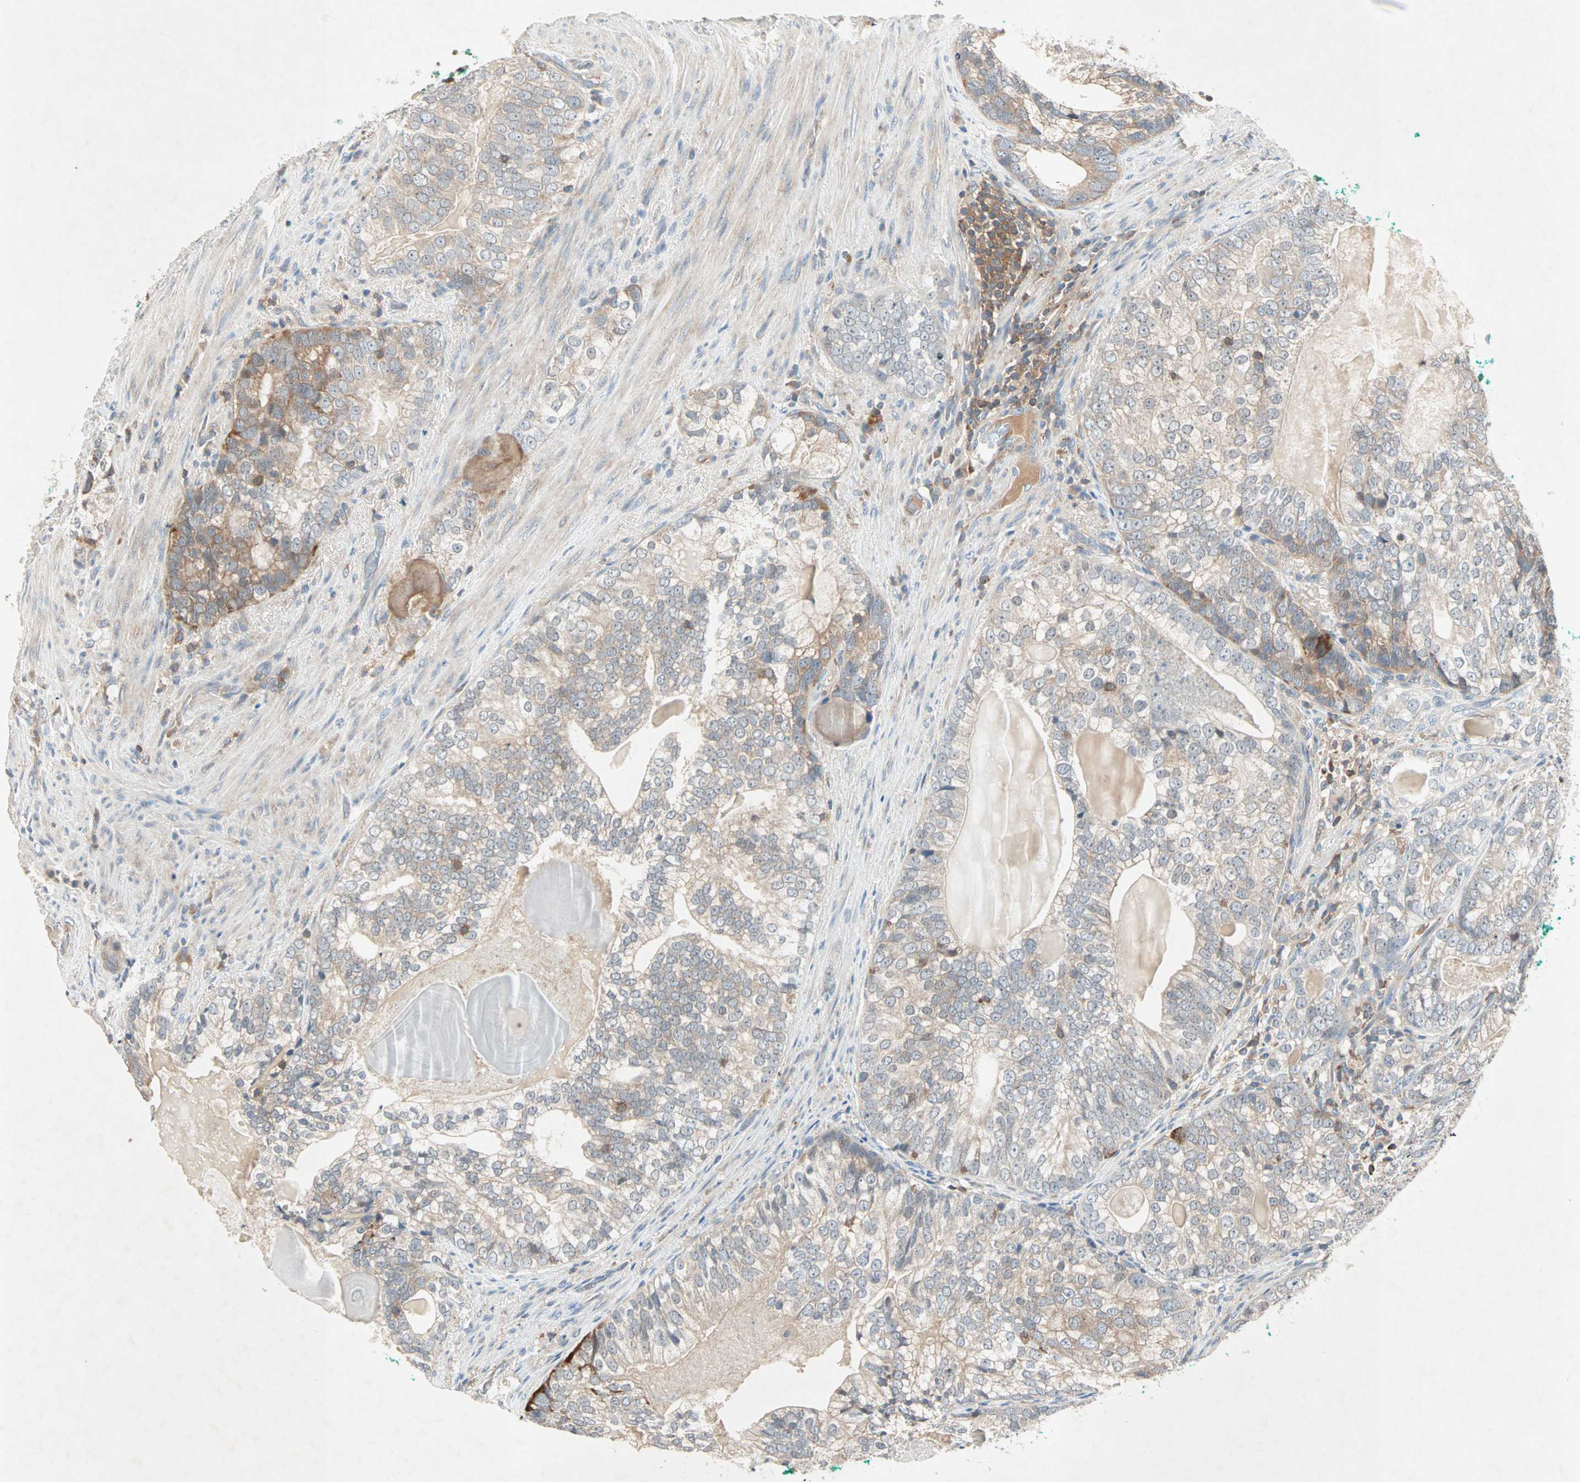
{"staining": {"intensity": "moderate", "quantity": ">75%", "location": "cytoplasmic/membranous"}, "tissue": "prostate cancer", "cell_type": "Tumor cells", "image_type": "cancer", "snomed": [{"axis": "morphology", "description": "Adenocarcinoma, High grade"}, {"axis": "topography", "description": "Prostate"}], "caption": "DAB immunohistochemical staining of human prostate adenocarcinoma (high-grade) exhibits moderate cytoplasmic/membranous protein staining in about >75% of tumor cells.", "gene": "TEC", "patient": {"sex": "male", "age": 66}}